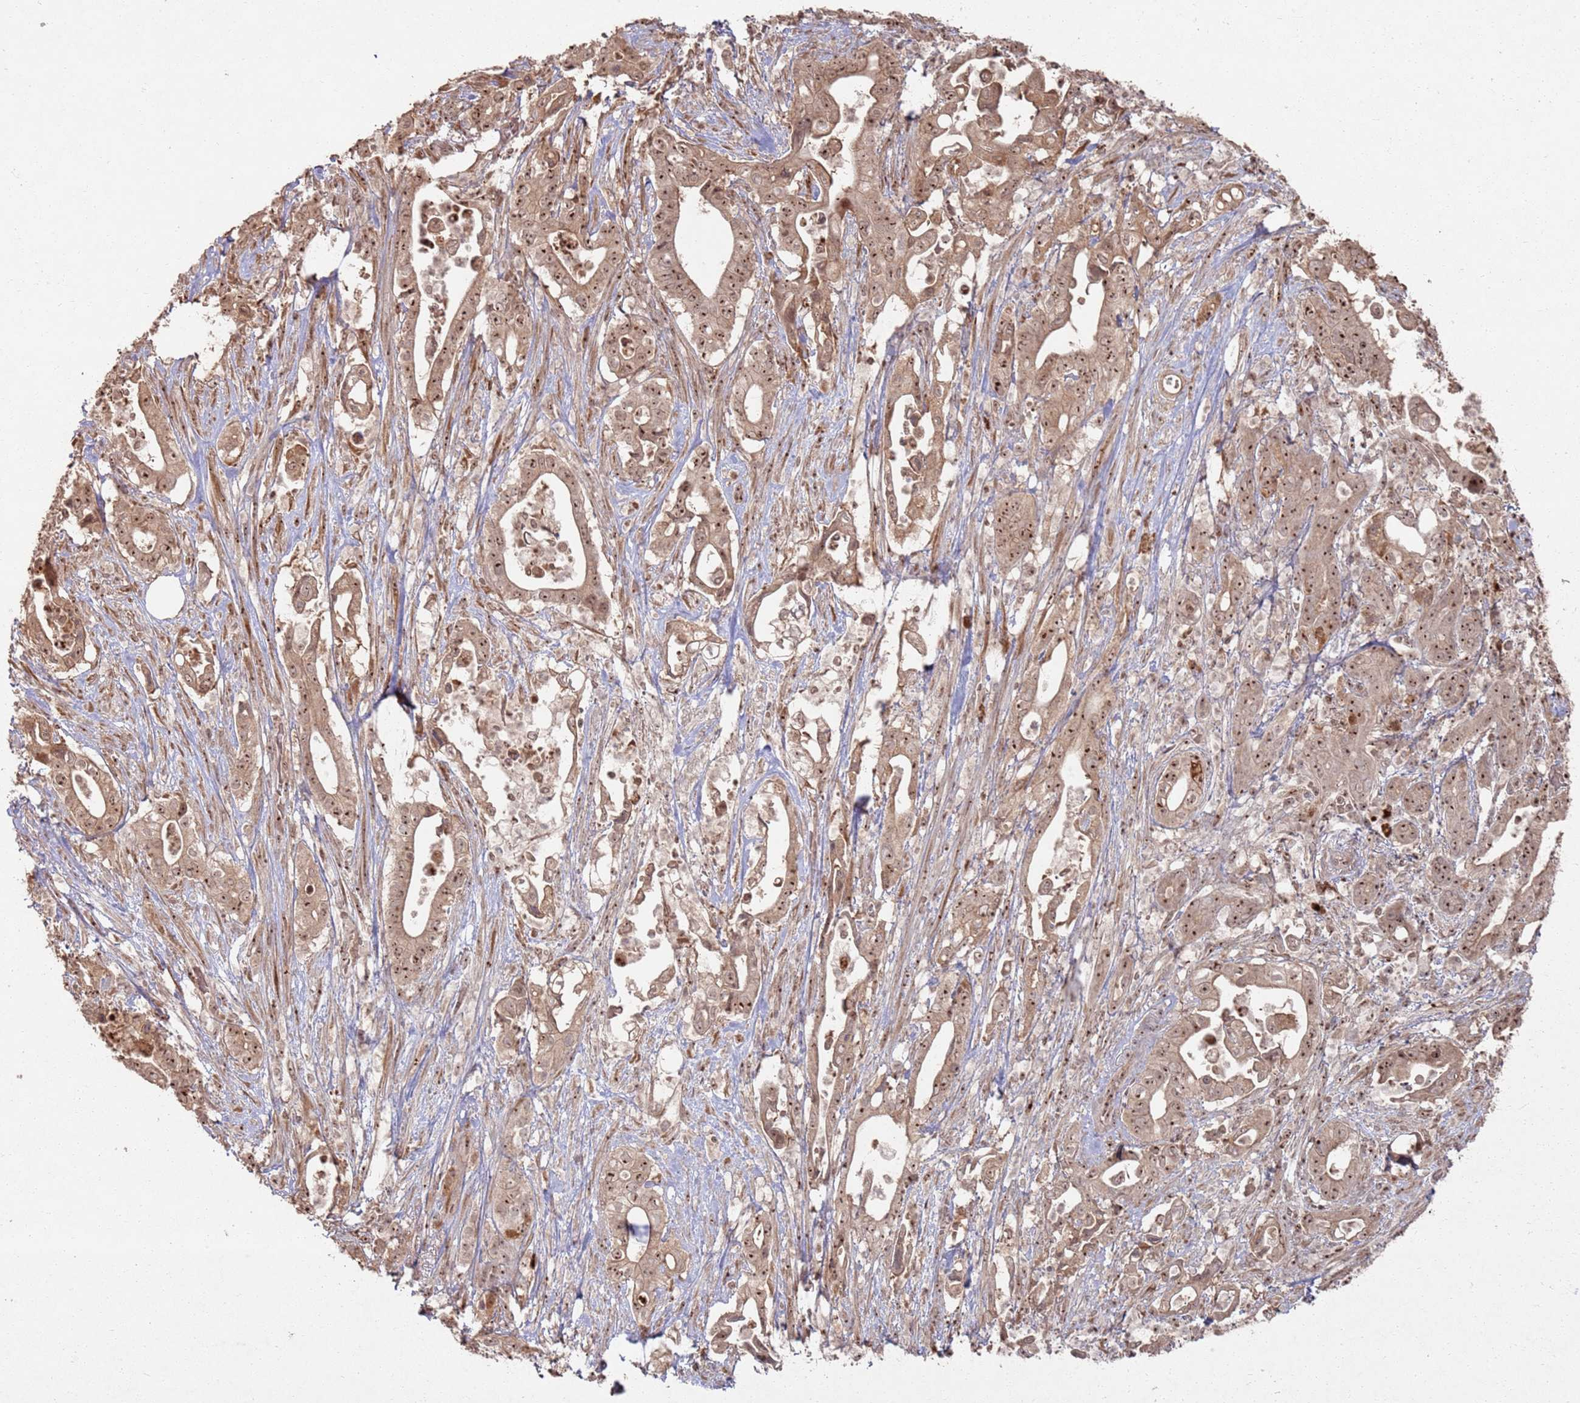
{"staining": {"intensity": "moderate", "quantity": ">75%", "location": "cytoplasmic/membranous,nuclear"}, "tissue": "pancreatic cancer", "cell_type": "Tumor cells", "image_type": "cancer", "snomed": [{"axis": "morphology", "description": "Adenocarcinoma, NOS"}, {"axis": "topography", "description": "Pancreas"}], "caption": "DAB immunohistochemical staining of pancreatic adenocarcinoma exhibits moderate cytoplasmic/membranous and nuclear protein expression in approximately >75% of tumor cells. (brown staining indicates protein expression, while blue staining denotes nuclei).", "gene": "UTP11", "patient": {"sex": "female", "age": 77}}